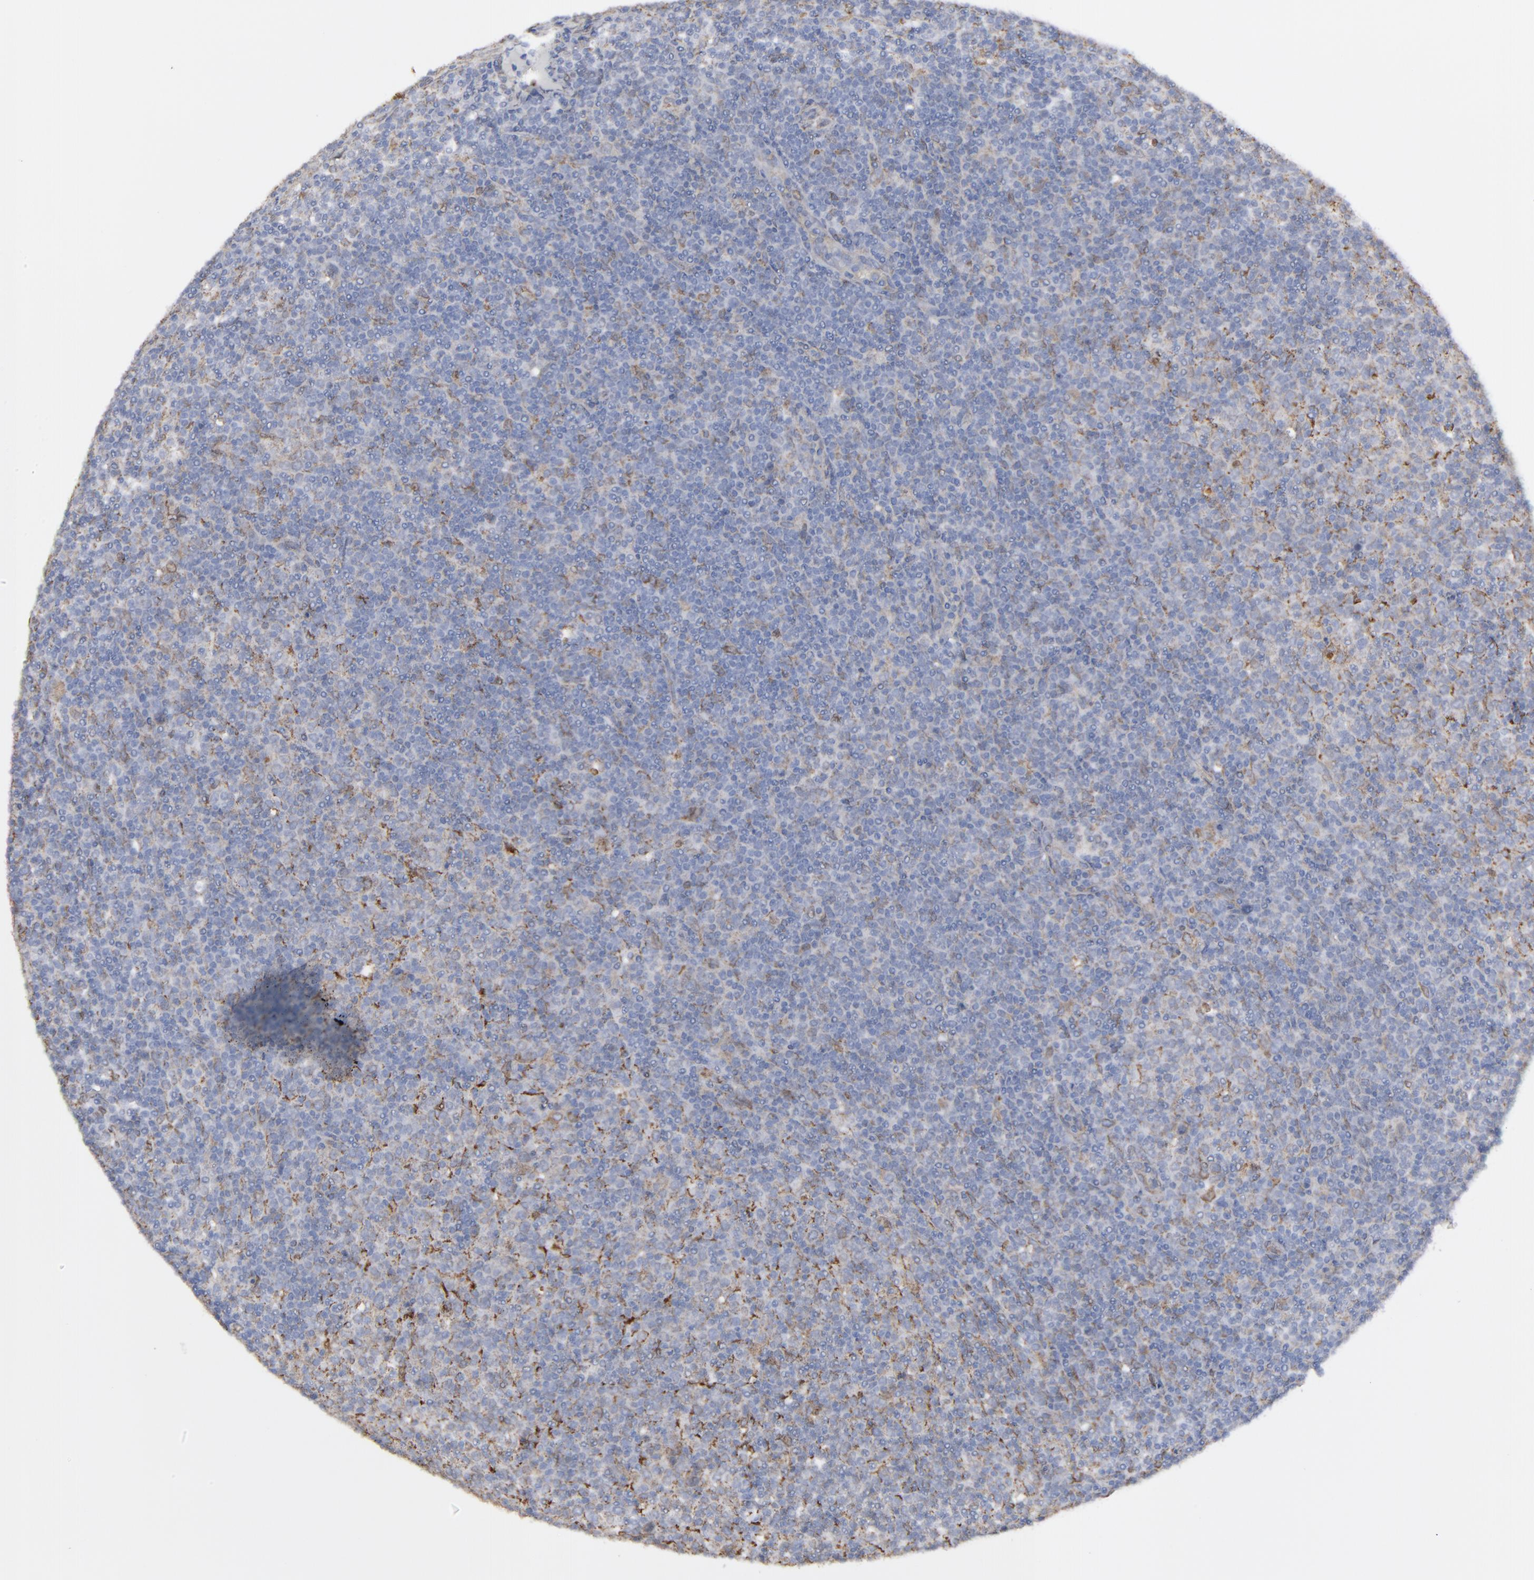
{"staining": {"intensity": "weak", "quantity": "<25%", "location": "cytoplasmic/membranous"}, "tissue": "lymphoma", "cell_type": "Tumor cells", "image_type": "cancer", "snomed": [{"axis": "morphology", "description": "Malignant lymphoma, non-Hodgkin's type, Low grade"}, {"axis": "topography", "description": "Lymph node"}], "caption": "Lymphoma was stained to show a protein in brown. There is no significant staining in tumor cells.", "gene": "ERLIN2", "patient": {"sex": "male", "age": 70}}